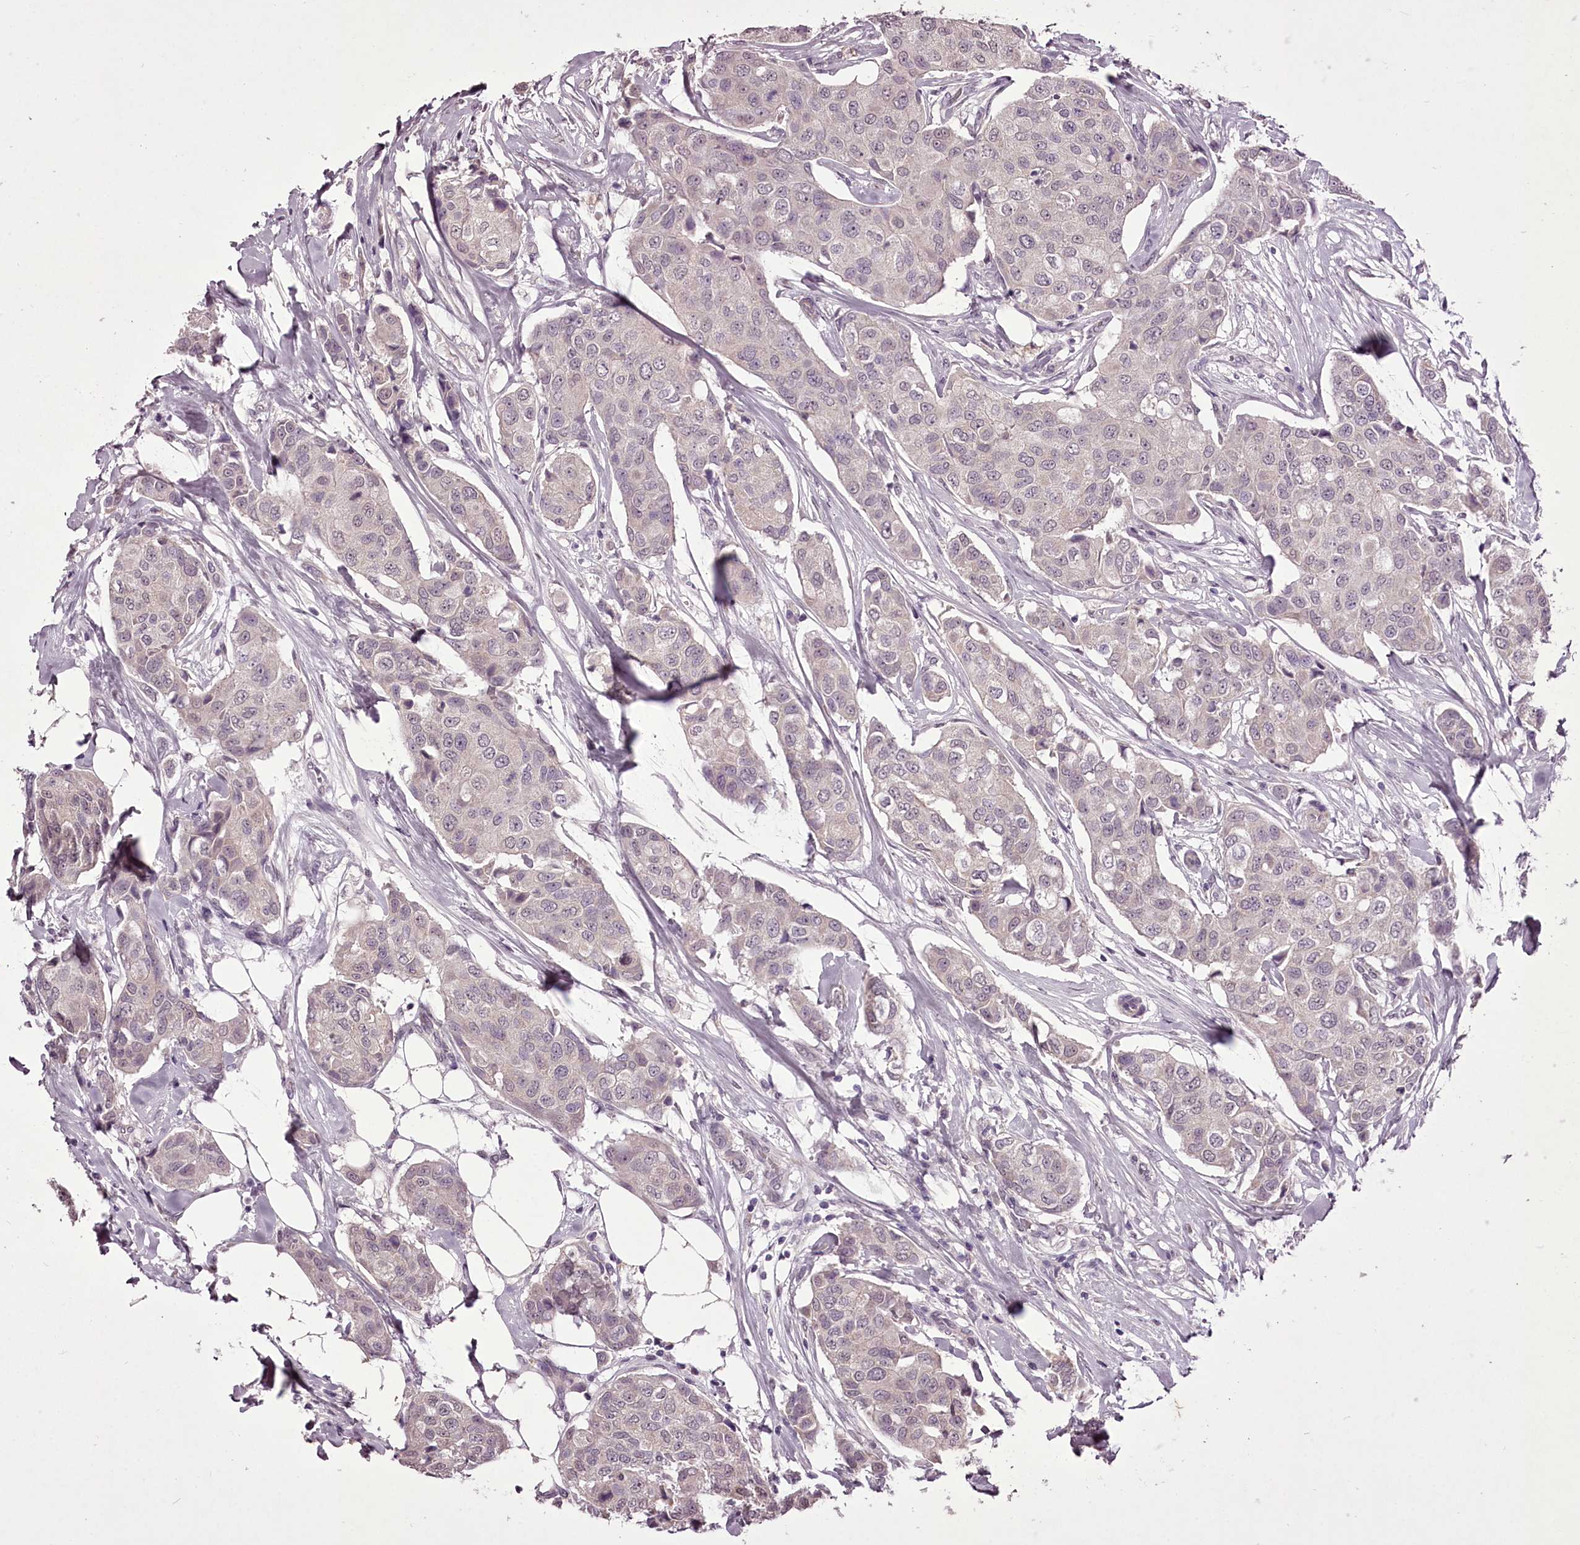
{"staining": {"intensity": "negative", "quantity": "none", "location": "none"}, "tissue": "breast cancer", "cell_type": "Tumor cells", "image_type": "cancer", "snomed": [{"axis": "morphology", "description": "Duct carcinoma"}, {"axis": "topography", "description": "Breast"}], "caption": "High magnification brightfield microscopy of breast invasive ductal carcinoma stained with DAB (3,3'-diaminobenzidine) (brown) and counterstained with hematoxylin (blue): tumor cells show no significant expression. The staining was performed using DAB (3,3'-diaminobenzidine) to visualize the protein expression in brown, while the nuclei were stained in blue with hematoxylin (Magnification: 20x).", "gene": "C1orf56", "patient": {"sex": "female", "age": 80}}